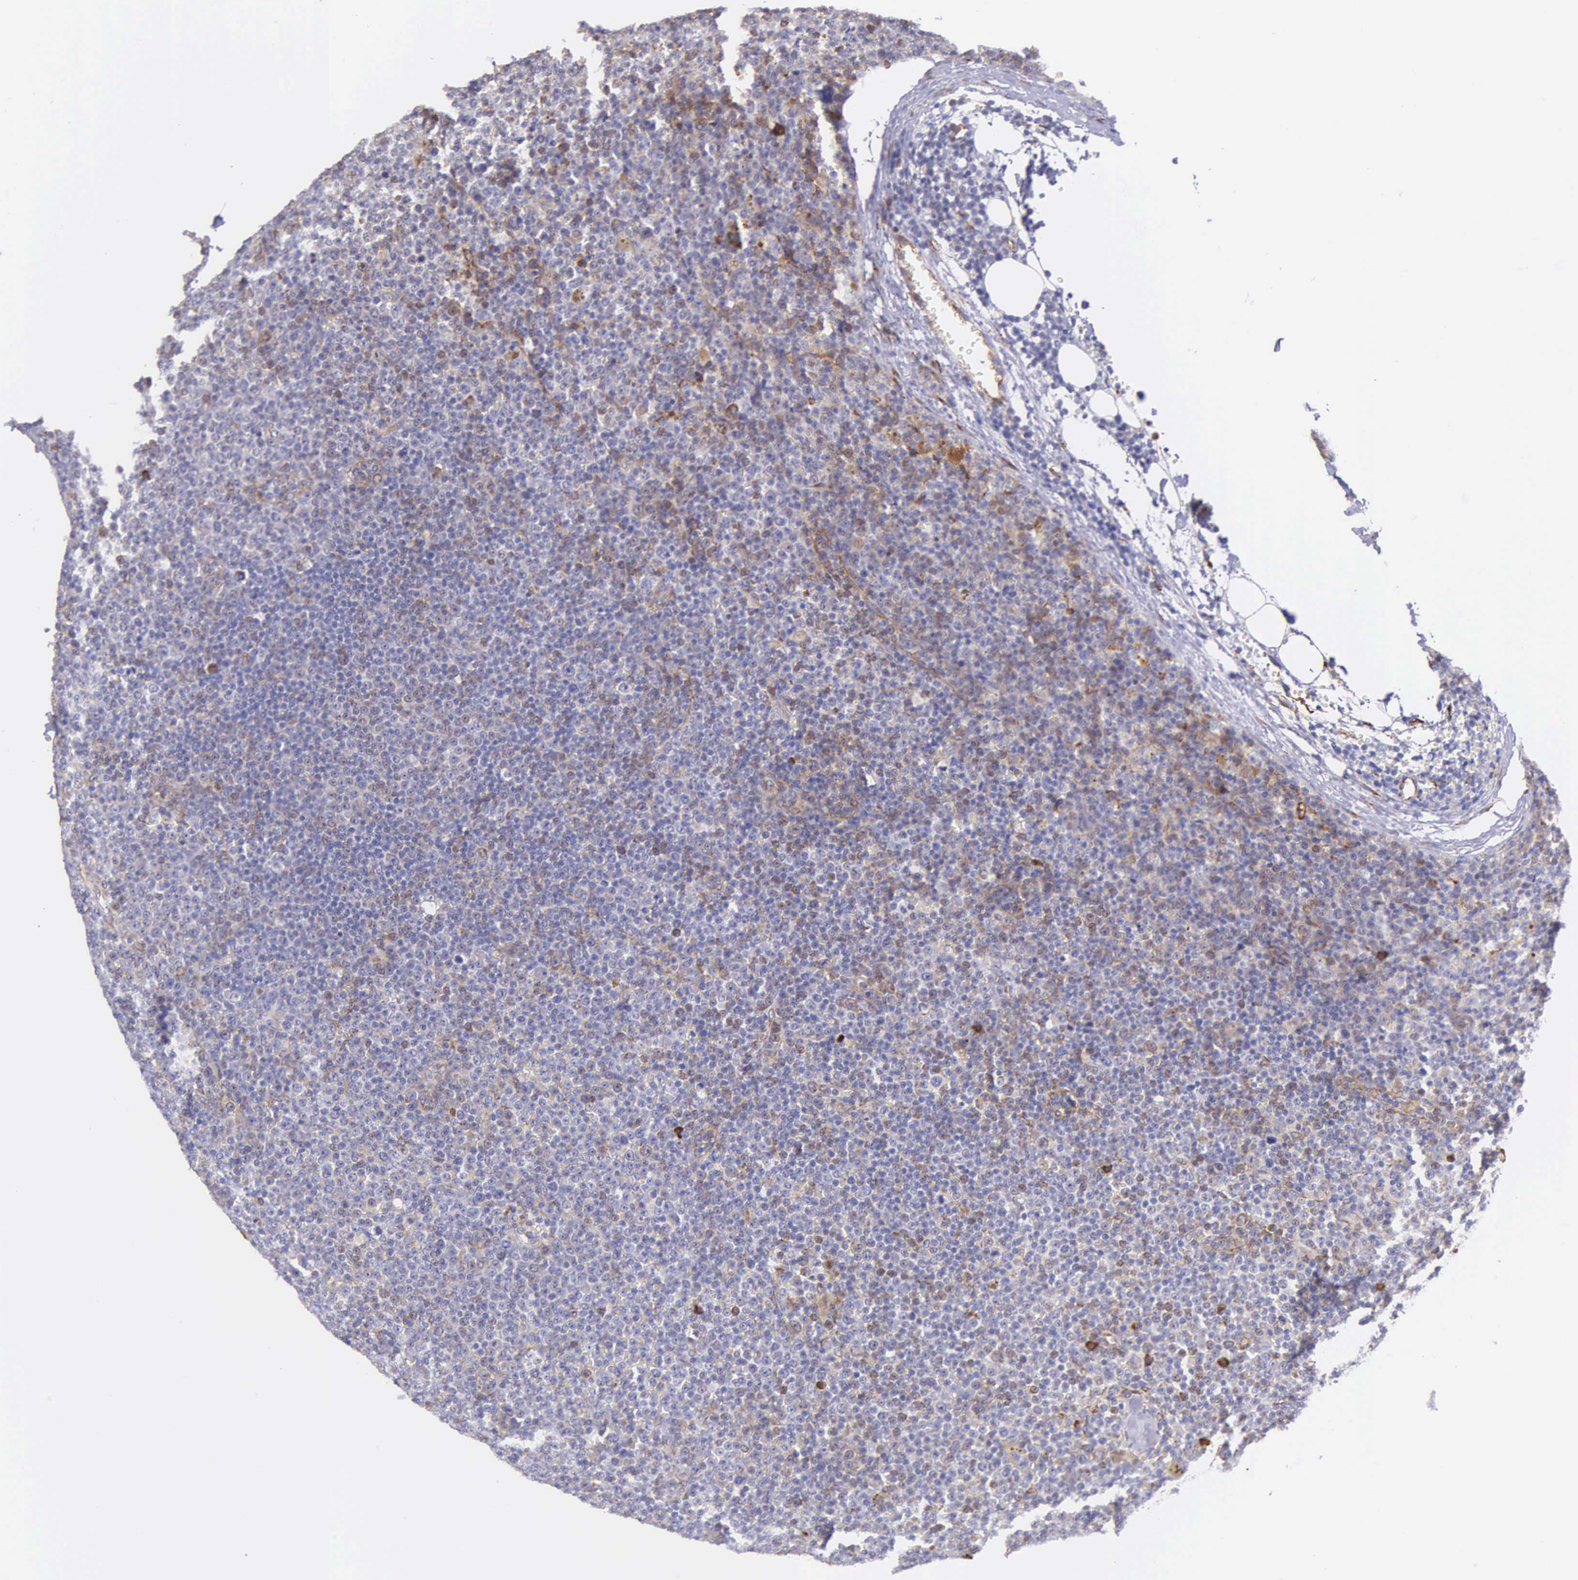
{"staining": {"intensity": "weak", "quantity": "<25%", "location": "cytoplasmic/membranous"}, "tissue": "lymphoma", "cell_type": "Tumor cells", "image_type": "cancer", "snomed": [{"axis": "morphology", "description": "Malignant lymphoma, non-Hodgkin's type, Low grade"}, {"axis": "topography", "description": "Lymph node"}], "caption": "Lymphoma was stained to show a protein in brown. There is no significant positivity in tumor cells.", "gene": "CKAP4", "patient": {"sex": "male", "age": 50}}